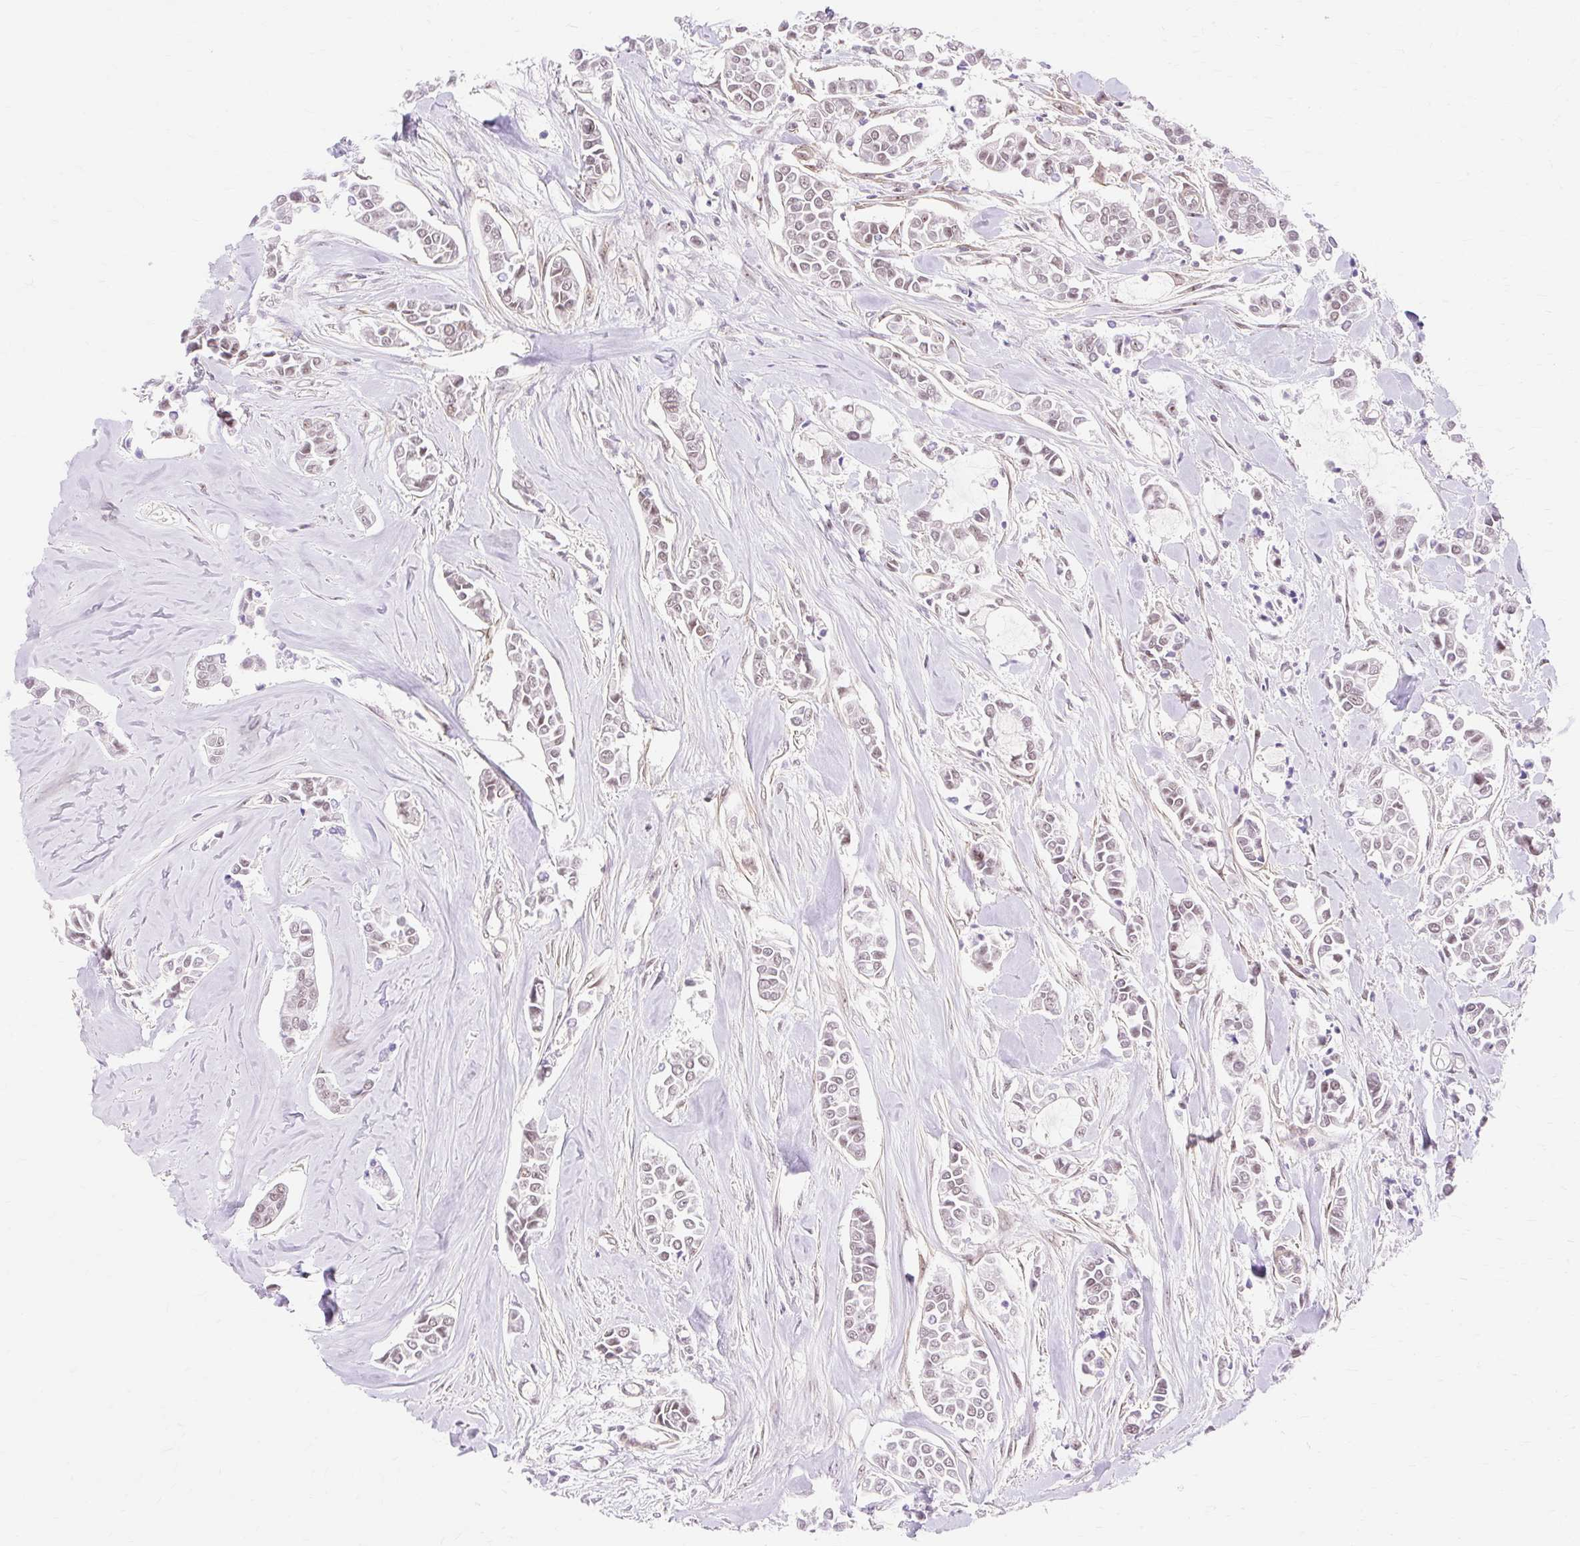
{"staining": {"intensity": "weak", "quantity": "25%-75%", "location": "nuclear"}, "tissue": "breast cancer", "cell_type": "Tumor cells", "image_type": "cancer", "snomed": [{"axis": "morphology", "description": "Duct carcinoma"}, {"axis": "topography", "description": "Breast"}], "caption": "Breast invasive ductal carcinoma tissue exhibits weak nuclear positivity in approximately 25%-75% of tumor cells, visualized by immunohistochemistry.", "gene": "OBP2A", "patient": {"sex": "female", "age": 84}}